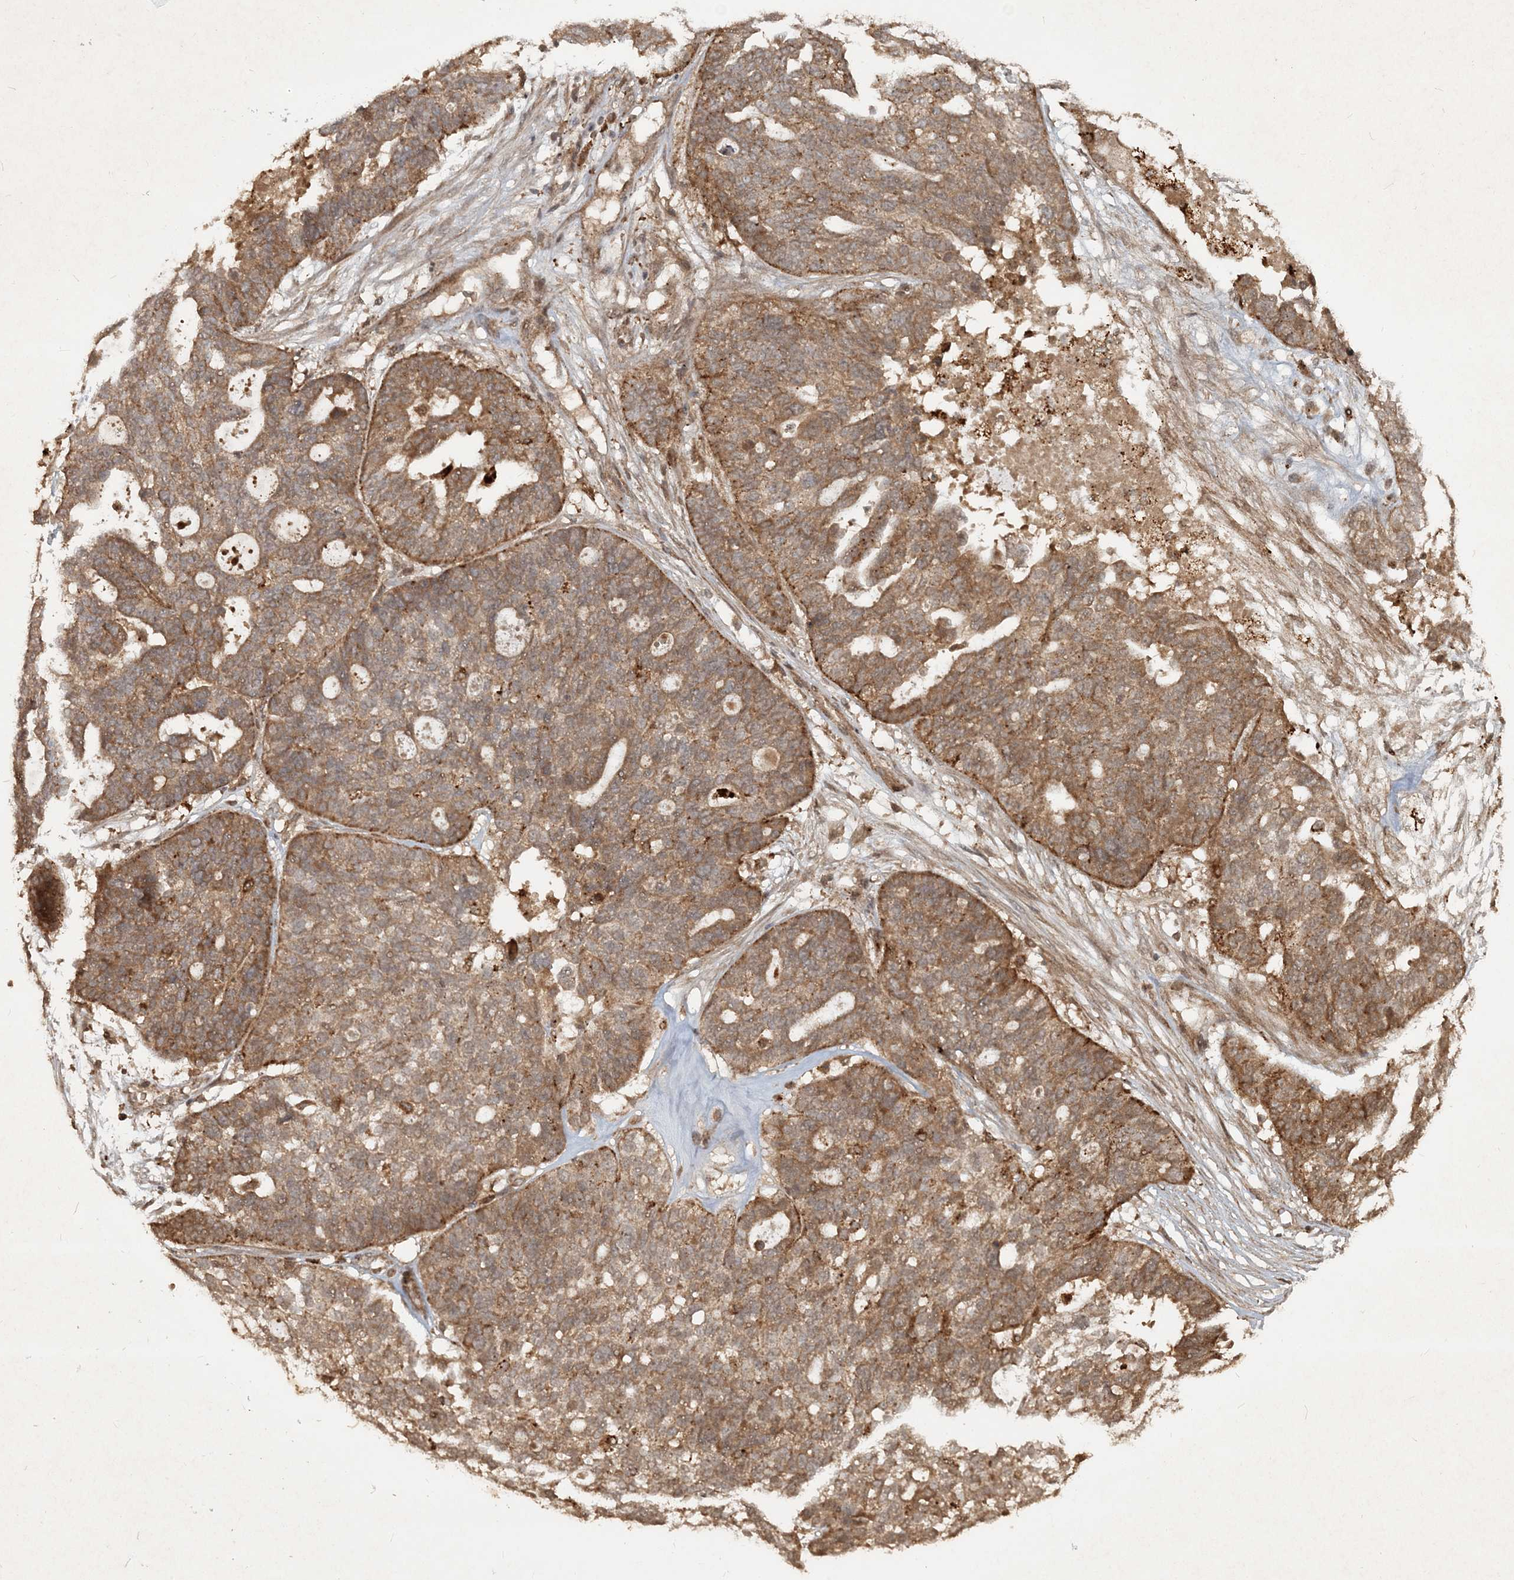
{"staining": {"intensity": "moderate", "quantity": ">75%", "location": "cytoplasmic/membranous"}, "tissue": "ovarian cancer", "cell_type": "Tumor cells", "image_type": "cancer", "snomed": [{"axis": "morphology", "description": "Cystadenocarcinoma, serous, NOS"}, {"axis": "topography", "description": "Ovary"}], "caption": "Protein staining demonstrates moderate cytoplasmic/membranous staining in about >75% of tumor cells in ovarian cancer (serous cystadenocarcinoma).", "gene": "NARS1", "patient": {"sex": "female", "age": 59}}